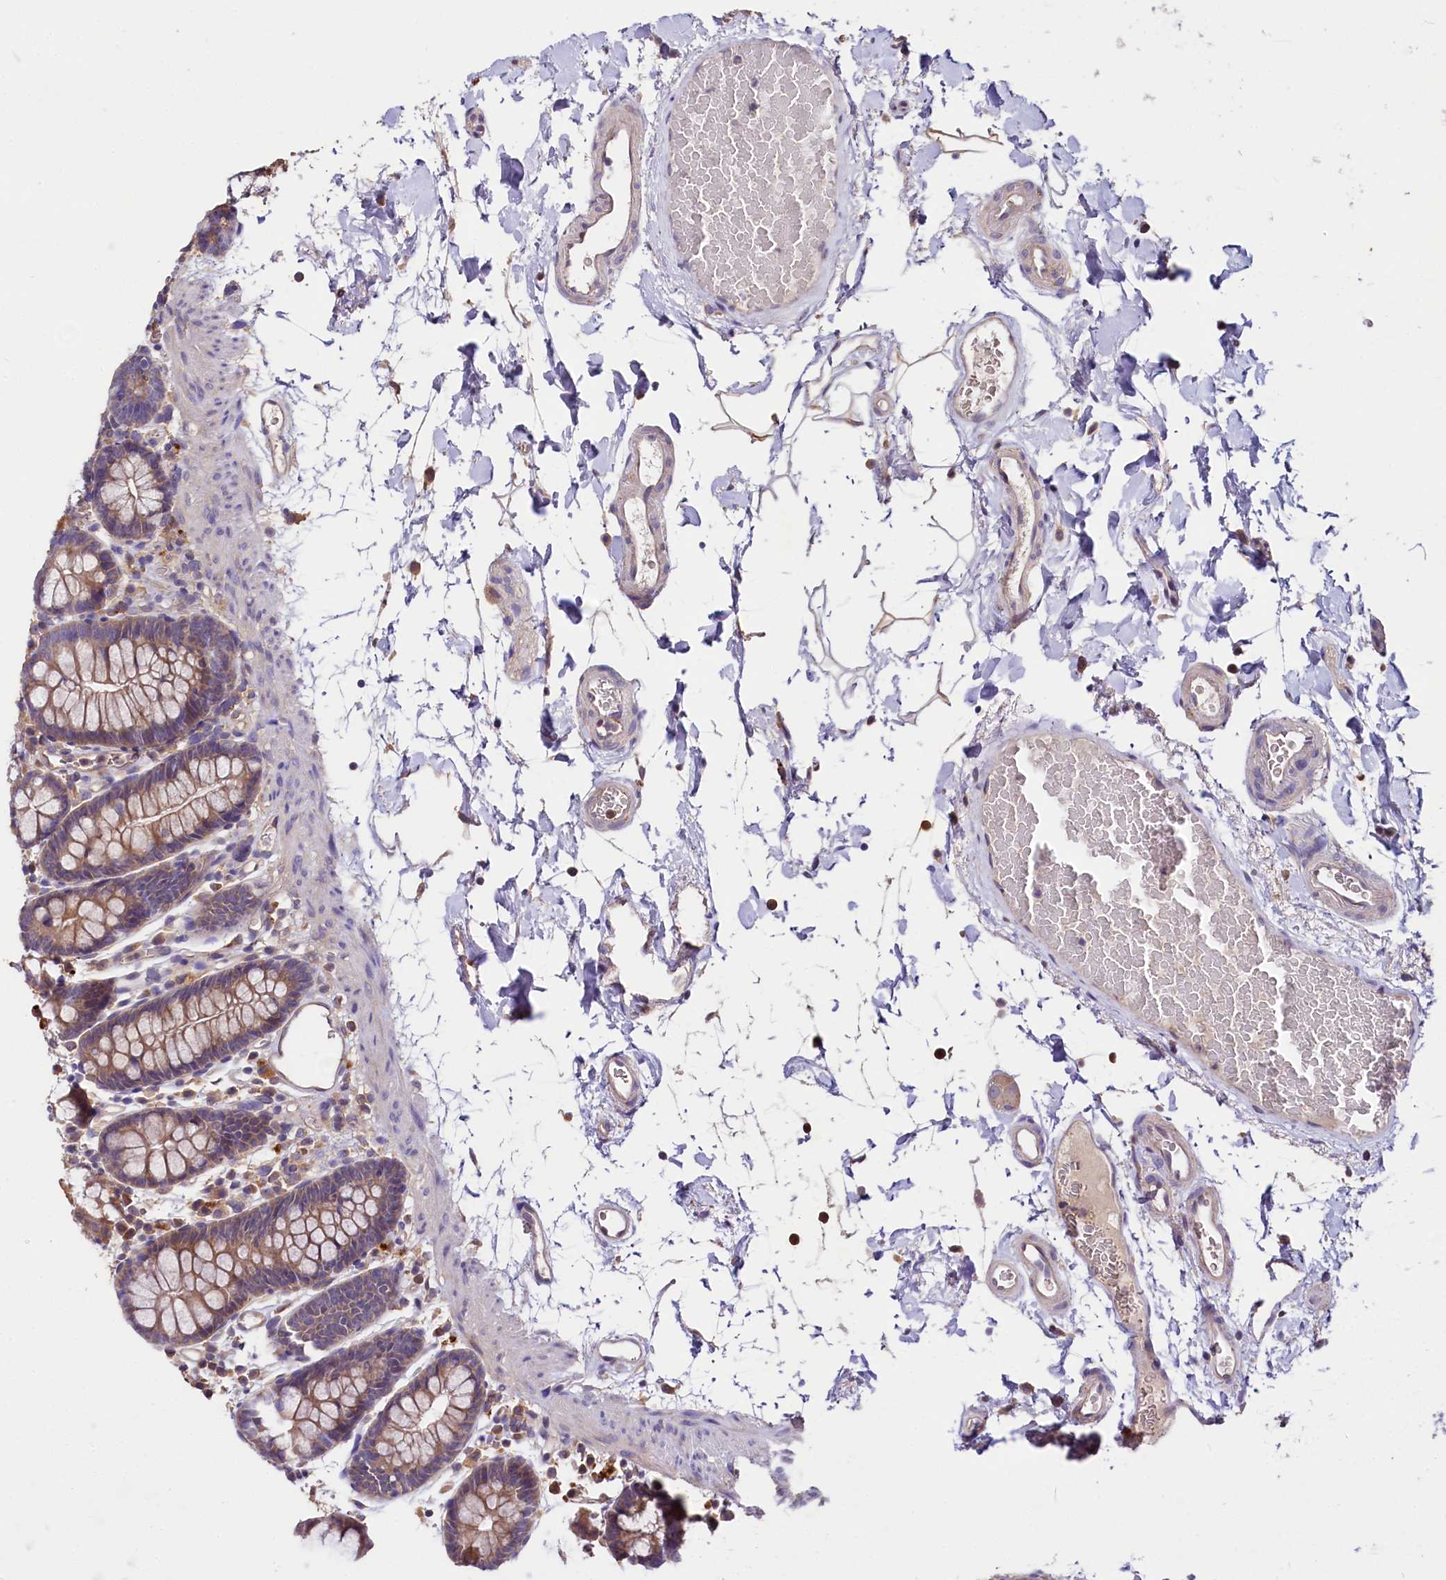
{"staining": {"intensity": "weak", "quantity": "25%-75%", "location": "cytoplasmic/membranous"}, "tissue": "colon", "cell_type": "Endothelial cells", "image_type": "normal", "snomed": [{"axis": "morphology", "description": "Normal tissue, NOS"}, {"axis": "topography", "description": "Colon"}], "caption": "Immunohistochemistry (IHC) histopathology image of unremarkable colon: human colon stained using immunohistochemistry displays low levels of weak protein expression localized specifically in the cytoplasmic/membranous of endothelial cells, appearing as a cytoplasmic/membranous brown color.", "gene": "ETFBKMT", "patient": {"sex": "male", "age": 75}}